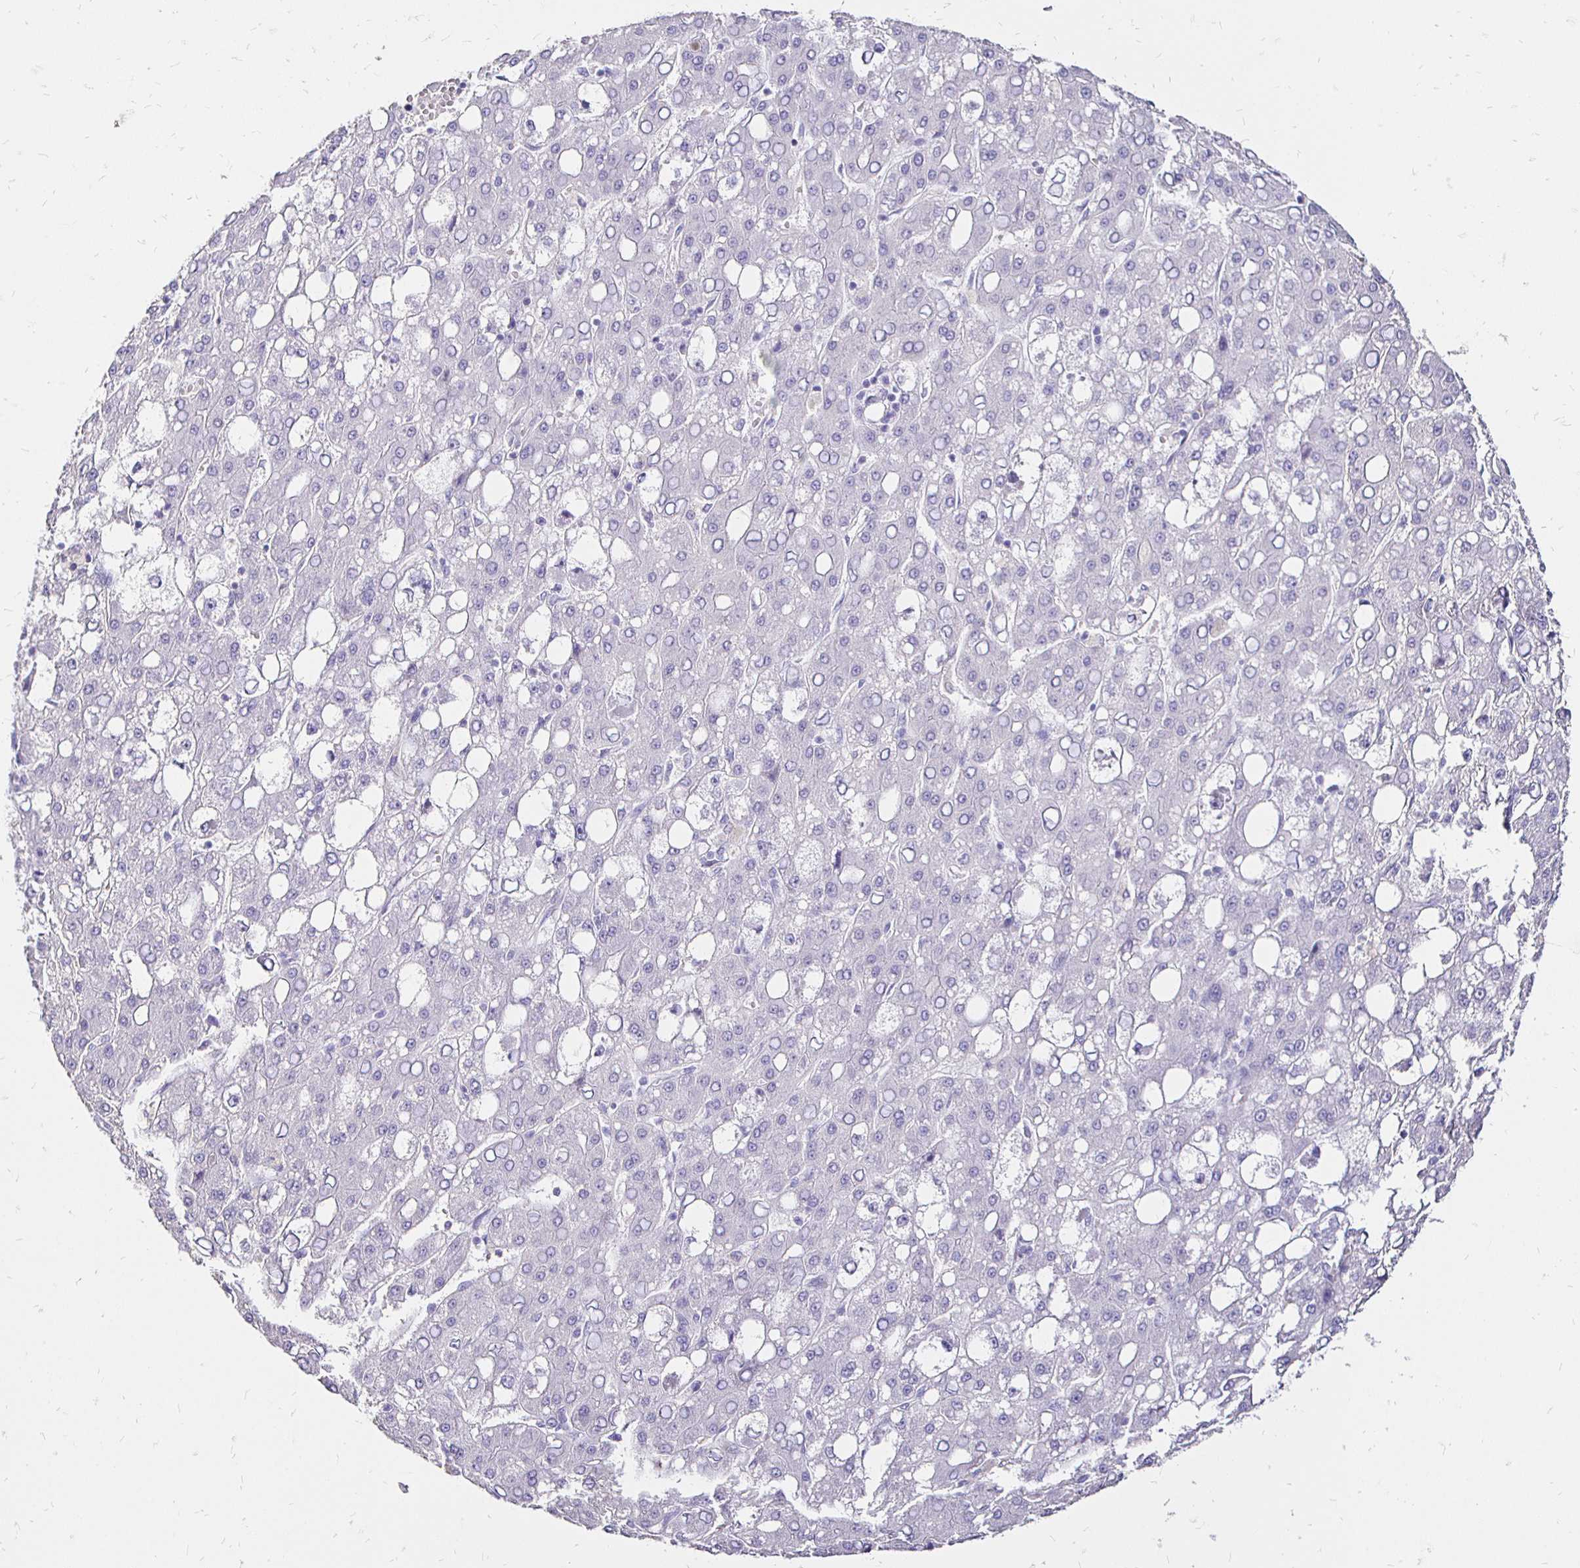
{"staining": {"intensity": "negative", "quantity": "none", "location": "none"}, "tissue": "liver cancer", "cell_type": "Tumor cells", "image_type": "cancer", "snomed": [{"axis": "morphology", "description": "Carcinoma, Hepatocellular, NOS"}, {"axis": "topography", "description": "Liver"}], "caption": "Immunohistochemistry (IHC) of human liver cancer exhibits no positivity in tumor cells.", "gene": "IRGC", "patient": {"sex": "male", "age": 65}}